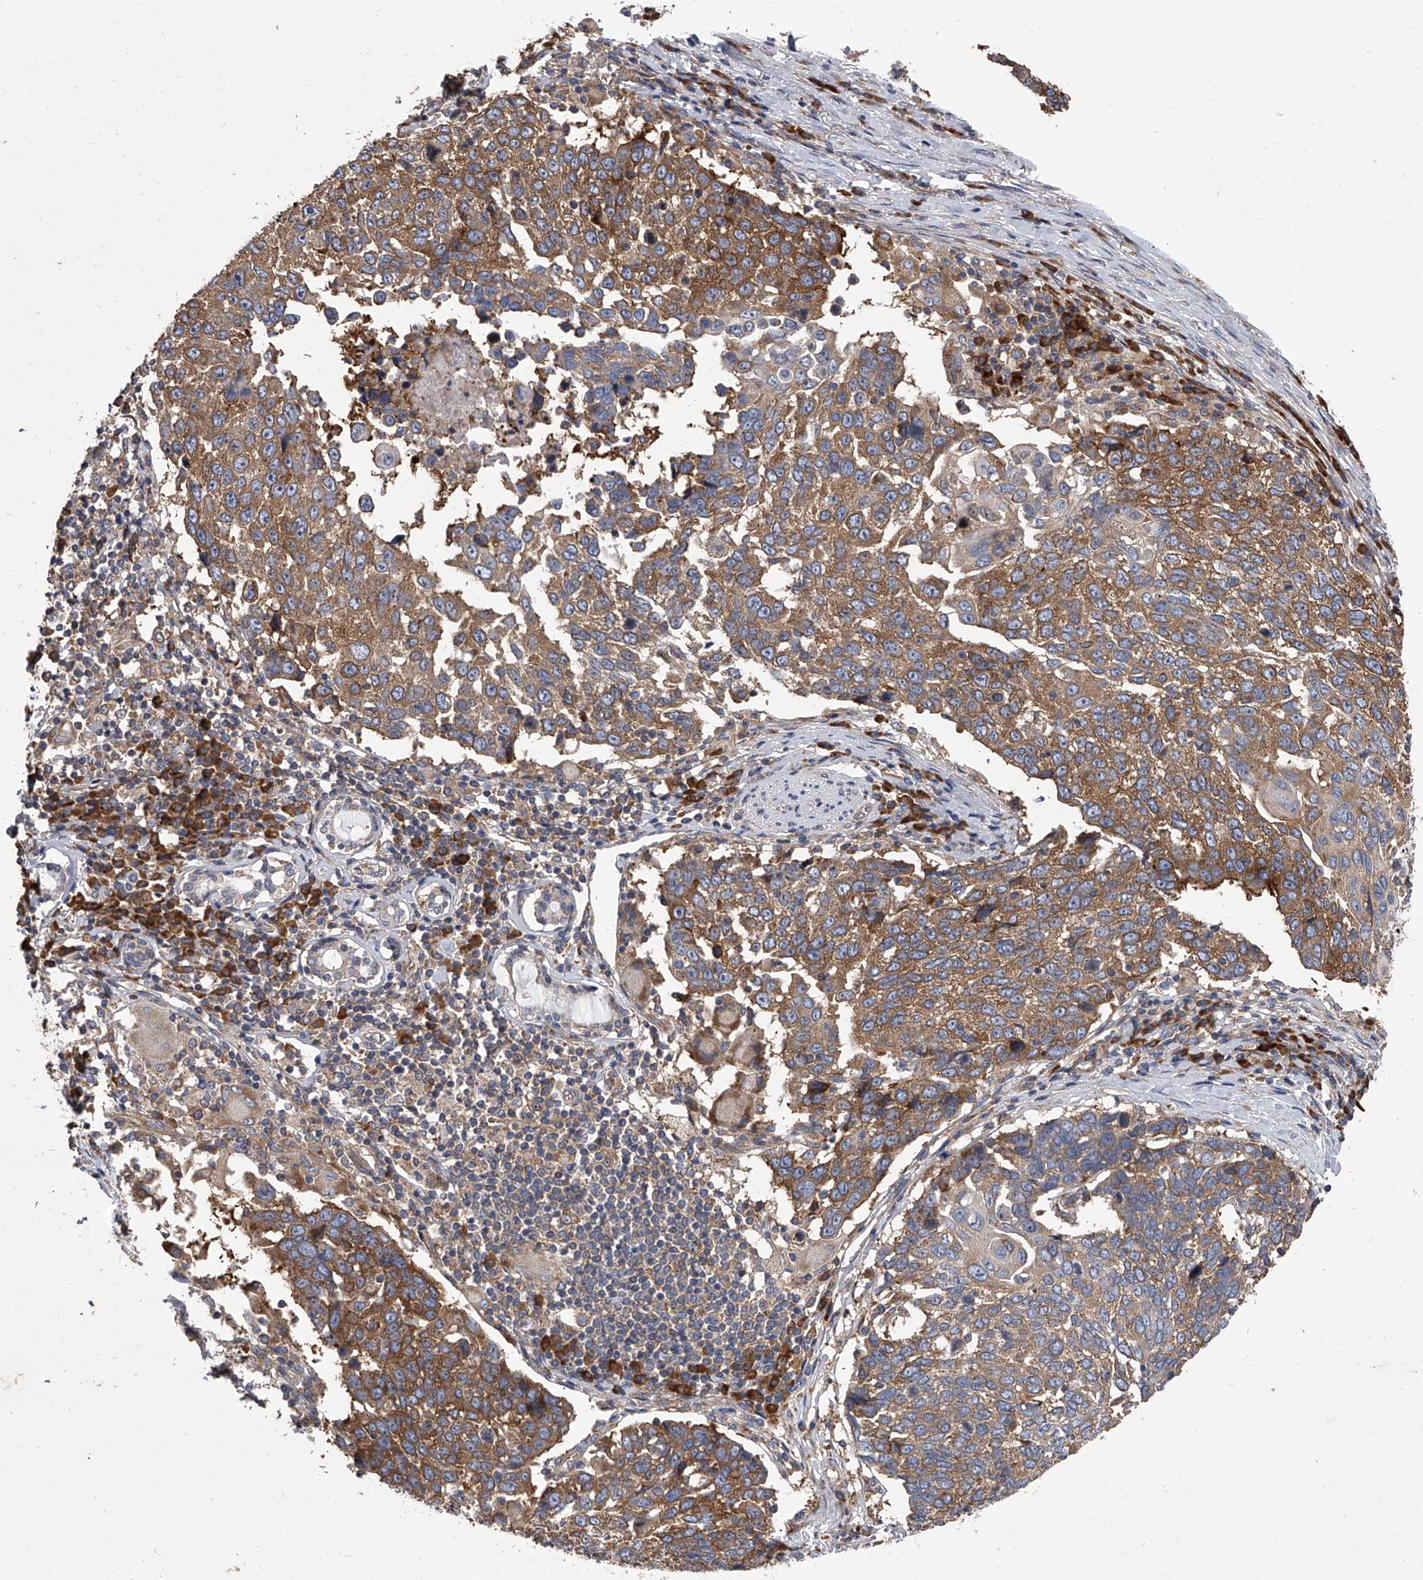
{"staining": {"intensity": "moderate", "quantity": ">75%", "location": "cytoplasmic/membranous"}, "tissue": "lung cancer", "cell_type": "Tumor cells", "image_type": "cancer", "snomed": [{"axis": "morphology", "description": "Squamous cell carcinoma, NOS"}, {"axis": "topography", "description": "Lung"}], "caption": "Lung cancer tissue exhibits moderate cytoplasmic/membranous positivity in approximately >75% of tumor cells (DAB (3,3'-diaminobenzidine) = brown stain, brightfield microscopy at high magnification).", "gene": "EIF2S2", "patient": {"sex": "male", "age": 66}}